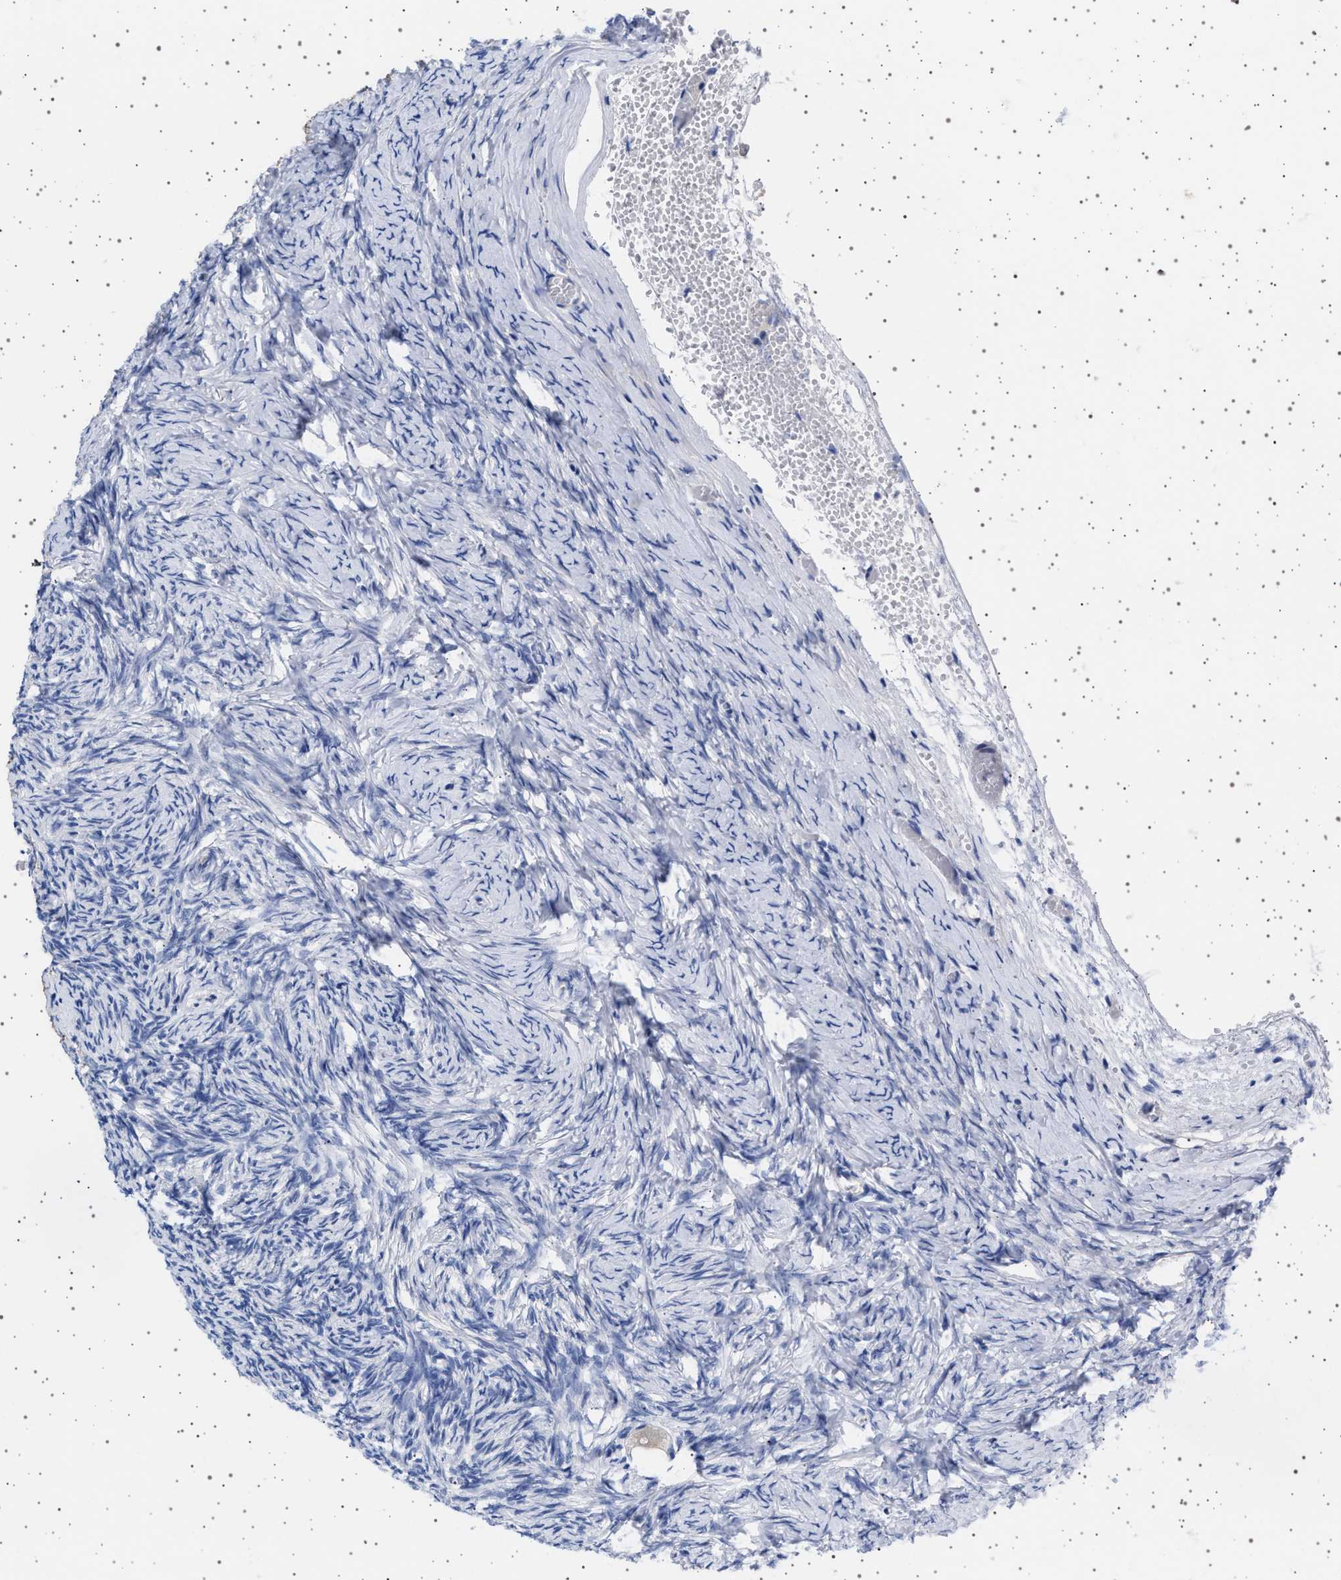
{"staining": {"intensity": "negative", "quantity": "none", "location": "none"}, "tissue": "ovary", "cell_type": "Ovarian stroma cells", "image_type": "normal", "snomed": [{"axis": "morphology", "description": "Normal tissue, NOS"}, {"axis": "topography", "description": "Ovary"}], "caption": "High magnification brightfield microscopy of unremarkable ovary stained with DAB (3,3'-diaminobenzidine) (brown) and counterstained with hematoxylin (blue): ovarian stroma cells show no significant expression. Nuclei are stained in blue.", "gene": "TRMT10B", "patient": {"sex": "female", "age": 27}}